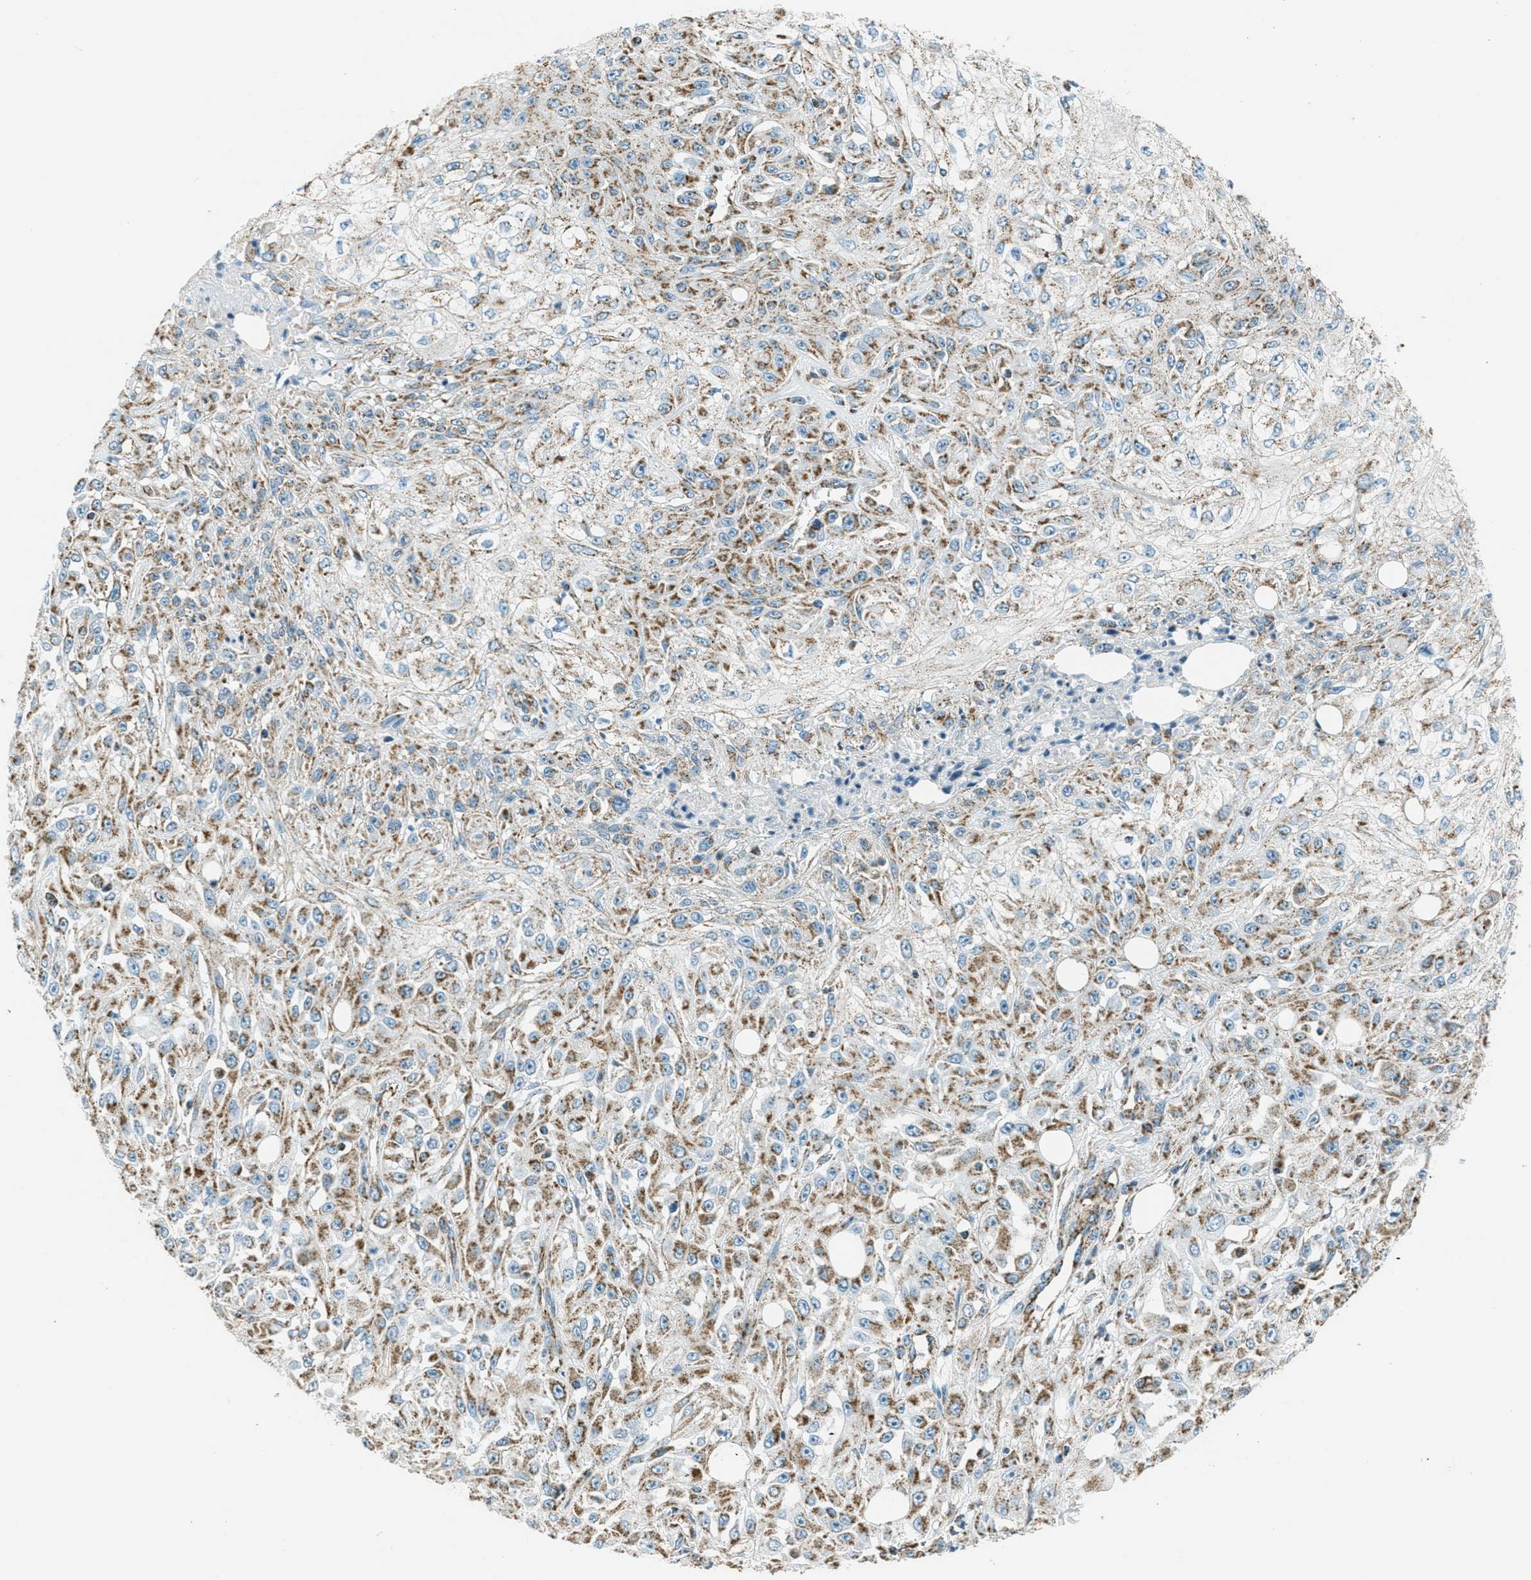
{"staining": {"intensity": "moderate", "quantity": ">75%", "location": "cytoplasmic/membranous"}, "tissue": "skin cancer", "cell_type": "Tumor cells", "image_type": "cancer", "snomed": [{"axis": "morphology", "description": "Squamous cell carcinoma, NOS"}, {"axis": "morphology", "description": "Squamous cell carcinoma, metastatic, NOS"}, {"axis": "topography", "description": "Skin"}, {"axis": "topography", "description": "Lymph node"}], "caption": "Protein expression analysis of squamous cell carcinoma (skin) displays moderate cytoplasmic/membranous expression in about >75% of tumor cells.", "gene": "CHST15", "patient": {"sex": "male", "age": 75}}